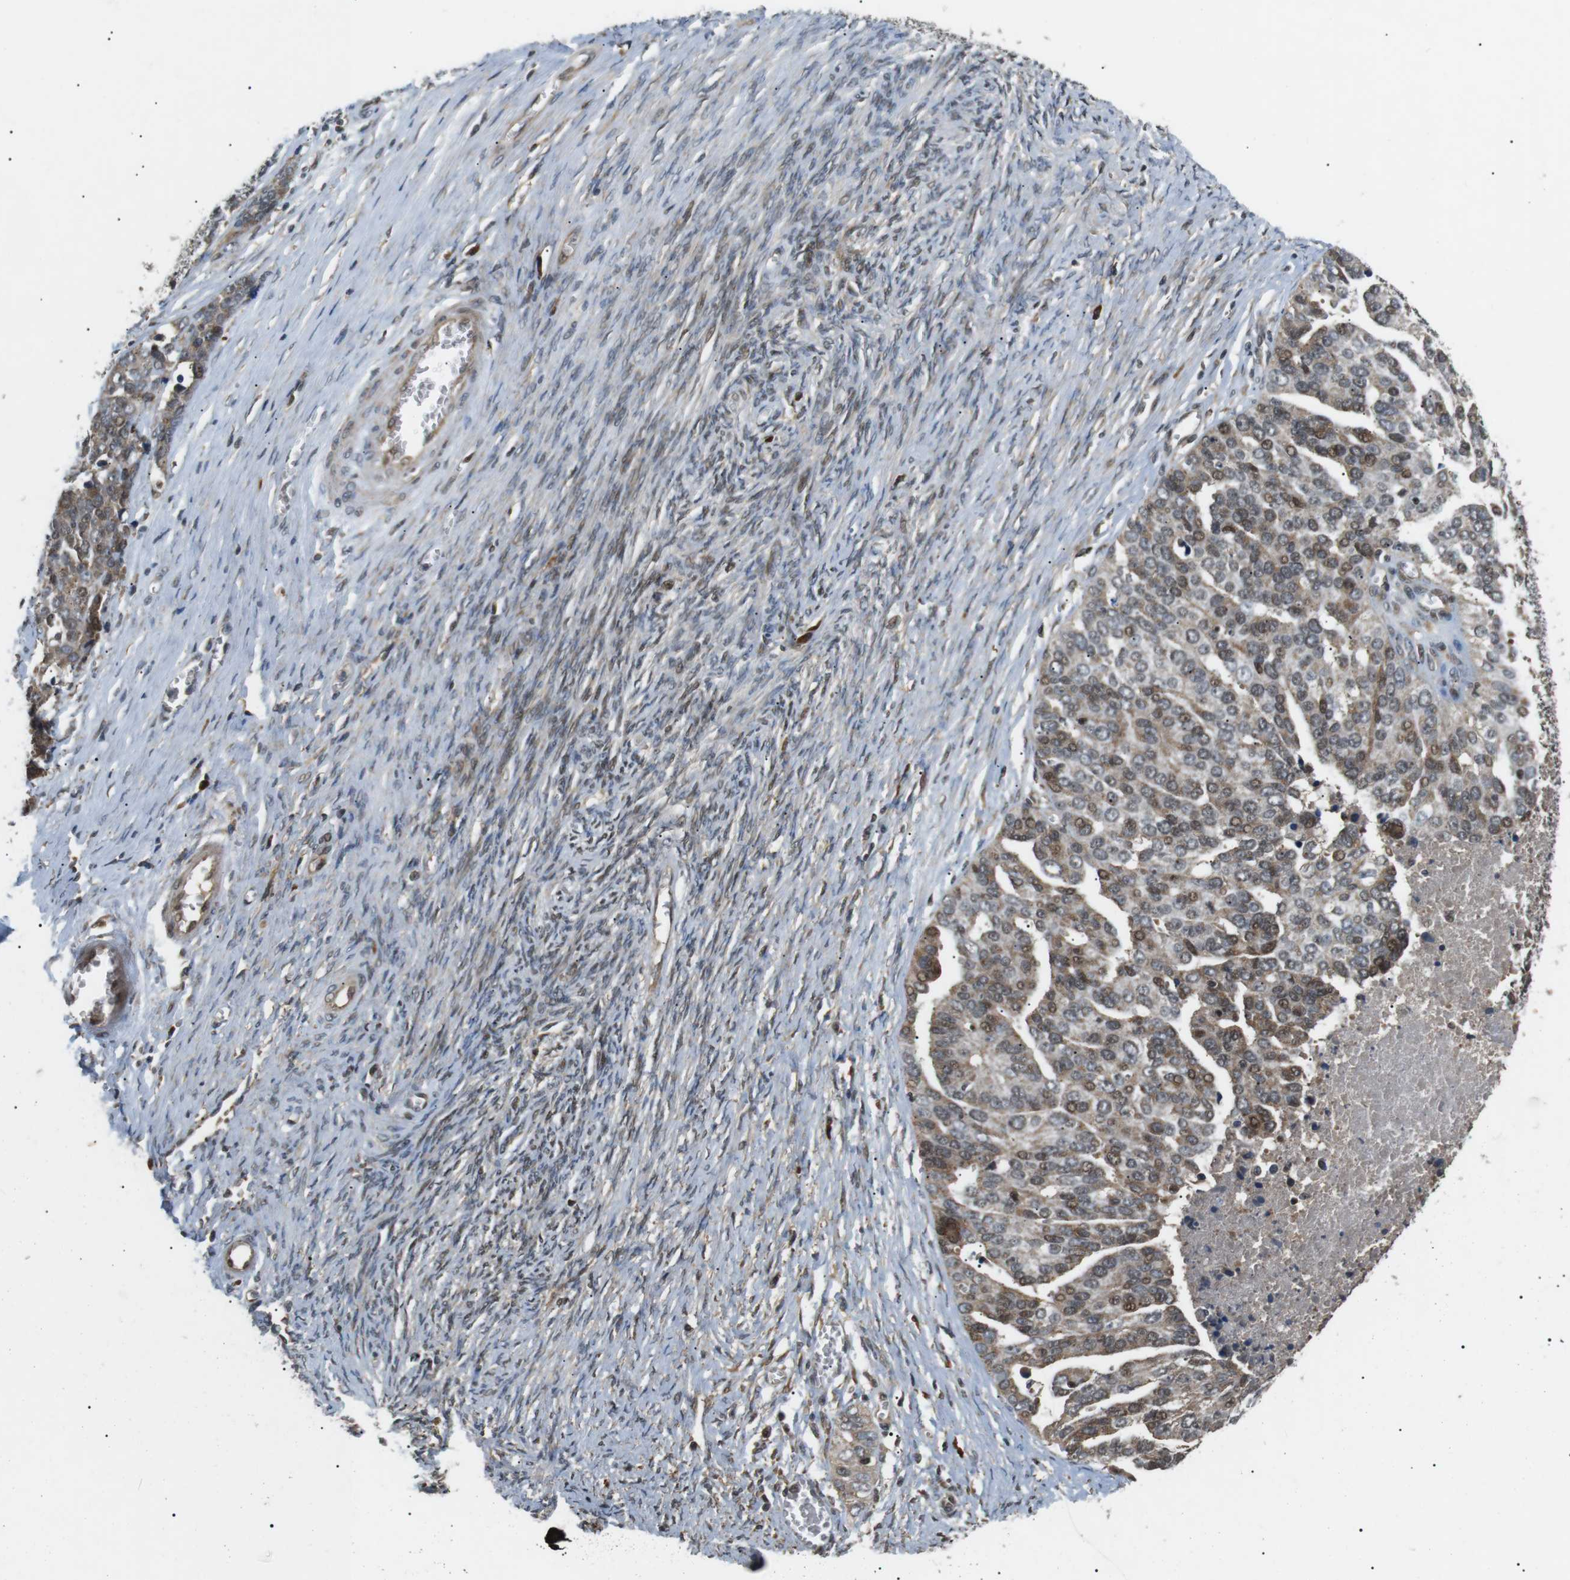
{"staining": {"intensity": "moderate", "quantity": "25%-75%", "location": "cytoplasmic/membranous,nuclear"}, "tissue": "ovarian cancer", "cell_type": "Tumor cells", "image_type": "cancer", "snomed": [{"axis": "morphology", "description": "Cystadenocarcinoma, serous, NOS"}, {"axis": "topography", "description": "Ovary"}], "caption": "Protein staining of serous cystadenocarcinoma (ovarian) tissue reveals moderate cytoplasmic/membranous and nuclear staining in approximately 25%-75% of tumor cells.", "gene": "HSPA13", "patient": {"sex": "female", "age": 44}}